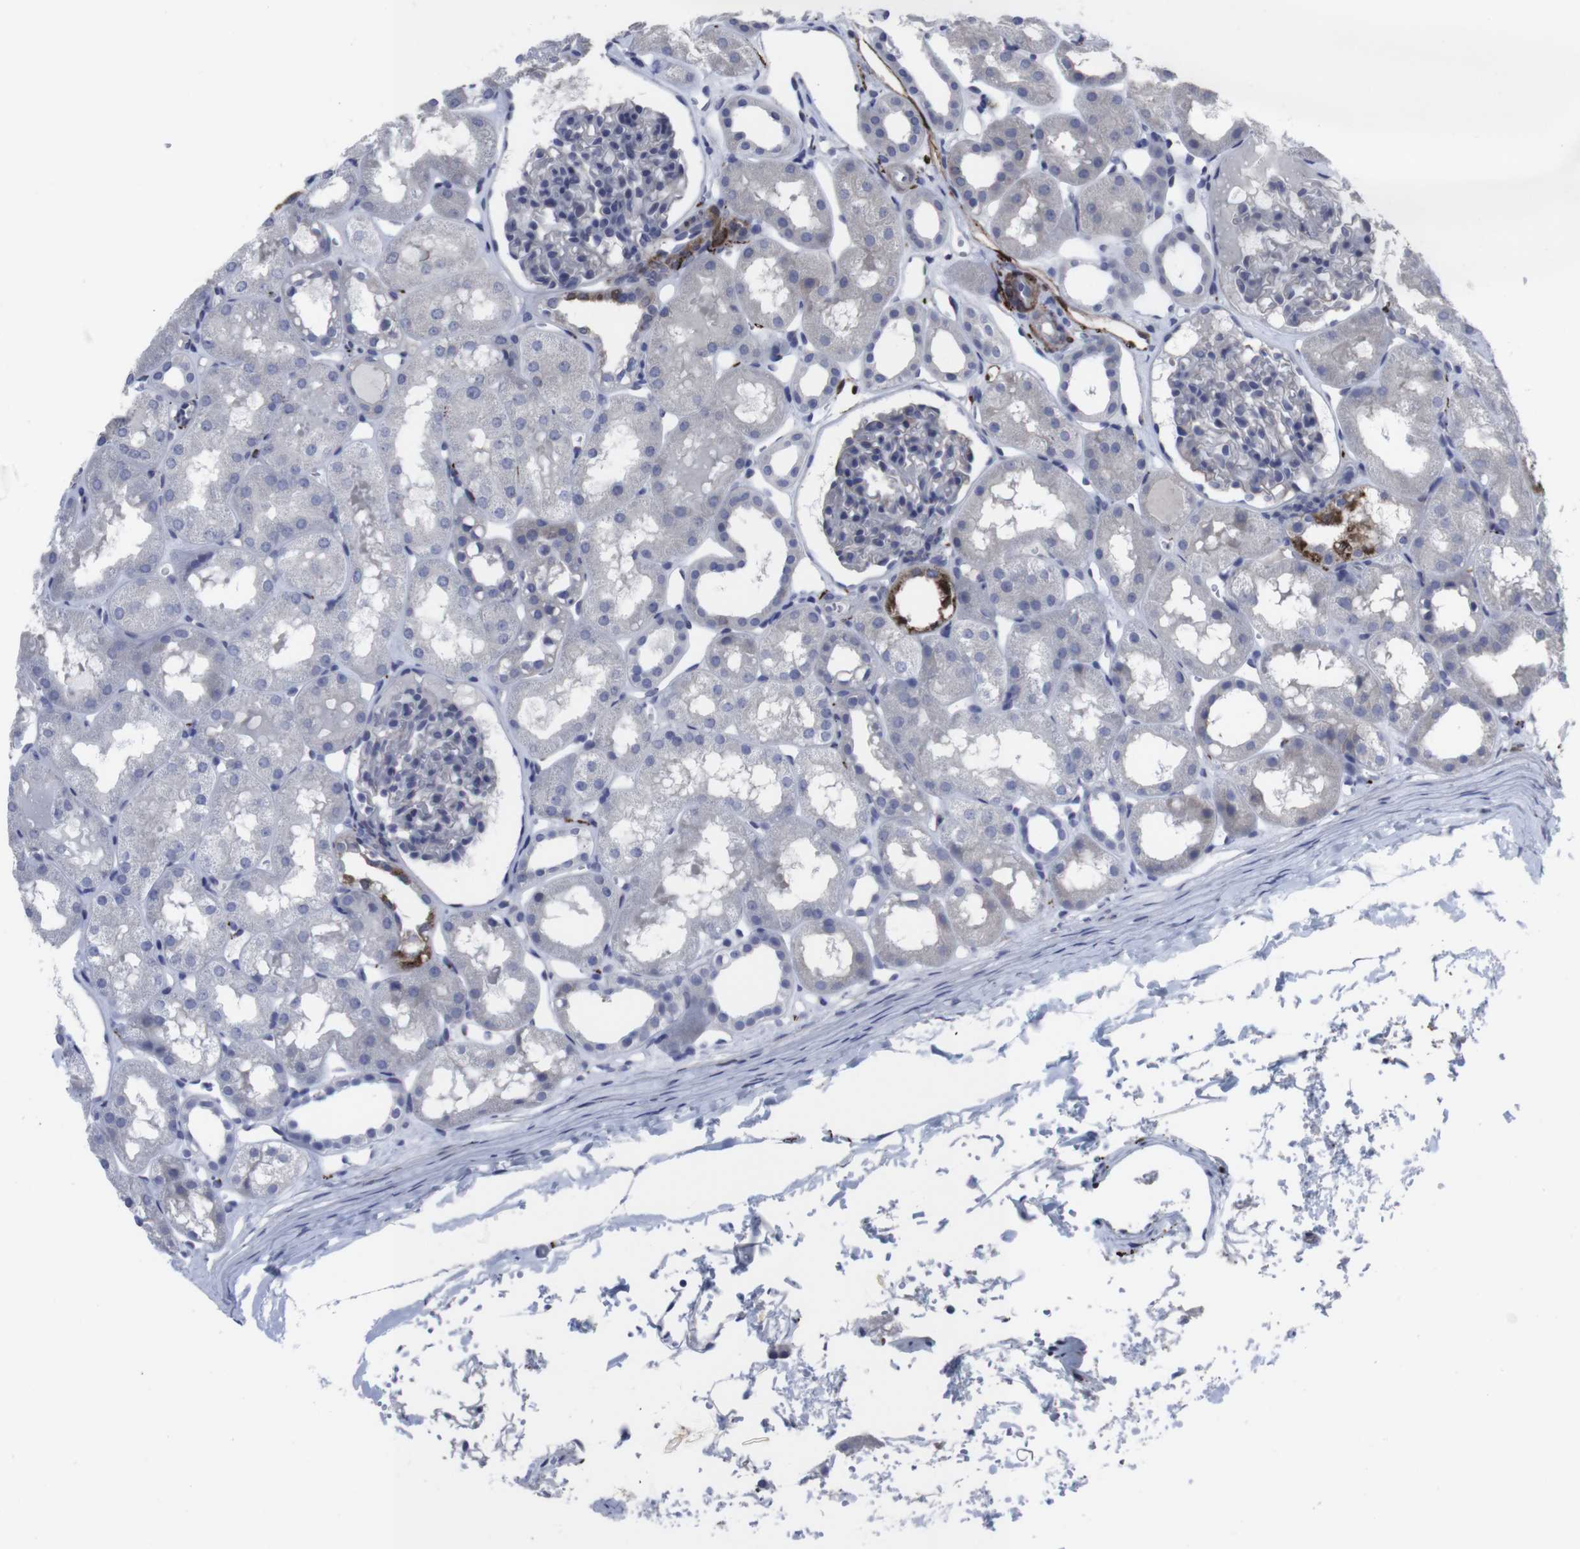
{"staining": {"intensity": "negative", "quantity": "none", "location": "none"}, "tissue": "kidney", "cell_type": "Cells in glomeruli", "image_type": "normal", "snomed": [{"axis": "morphology", "description": "Normal tissue, NOS"}, {"axis": "topography", "description": "Kidney"}, {"axis": "topography", "description": "Urinary bladder"}], "caption": "High power microscopy photomicrograph of an IHC image of unremarkable kidney, revealing no significant staining in cells in glomeruli.", "gene": "SNCG", "patient": {"sex": "male", "age": 16}}